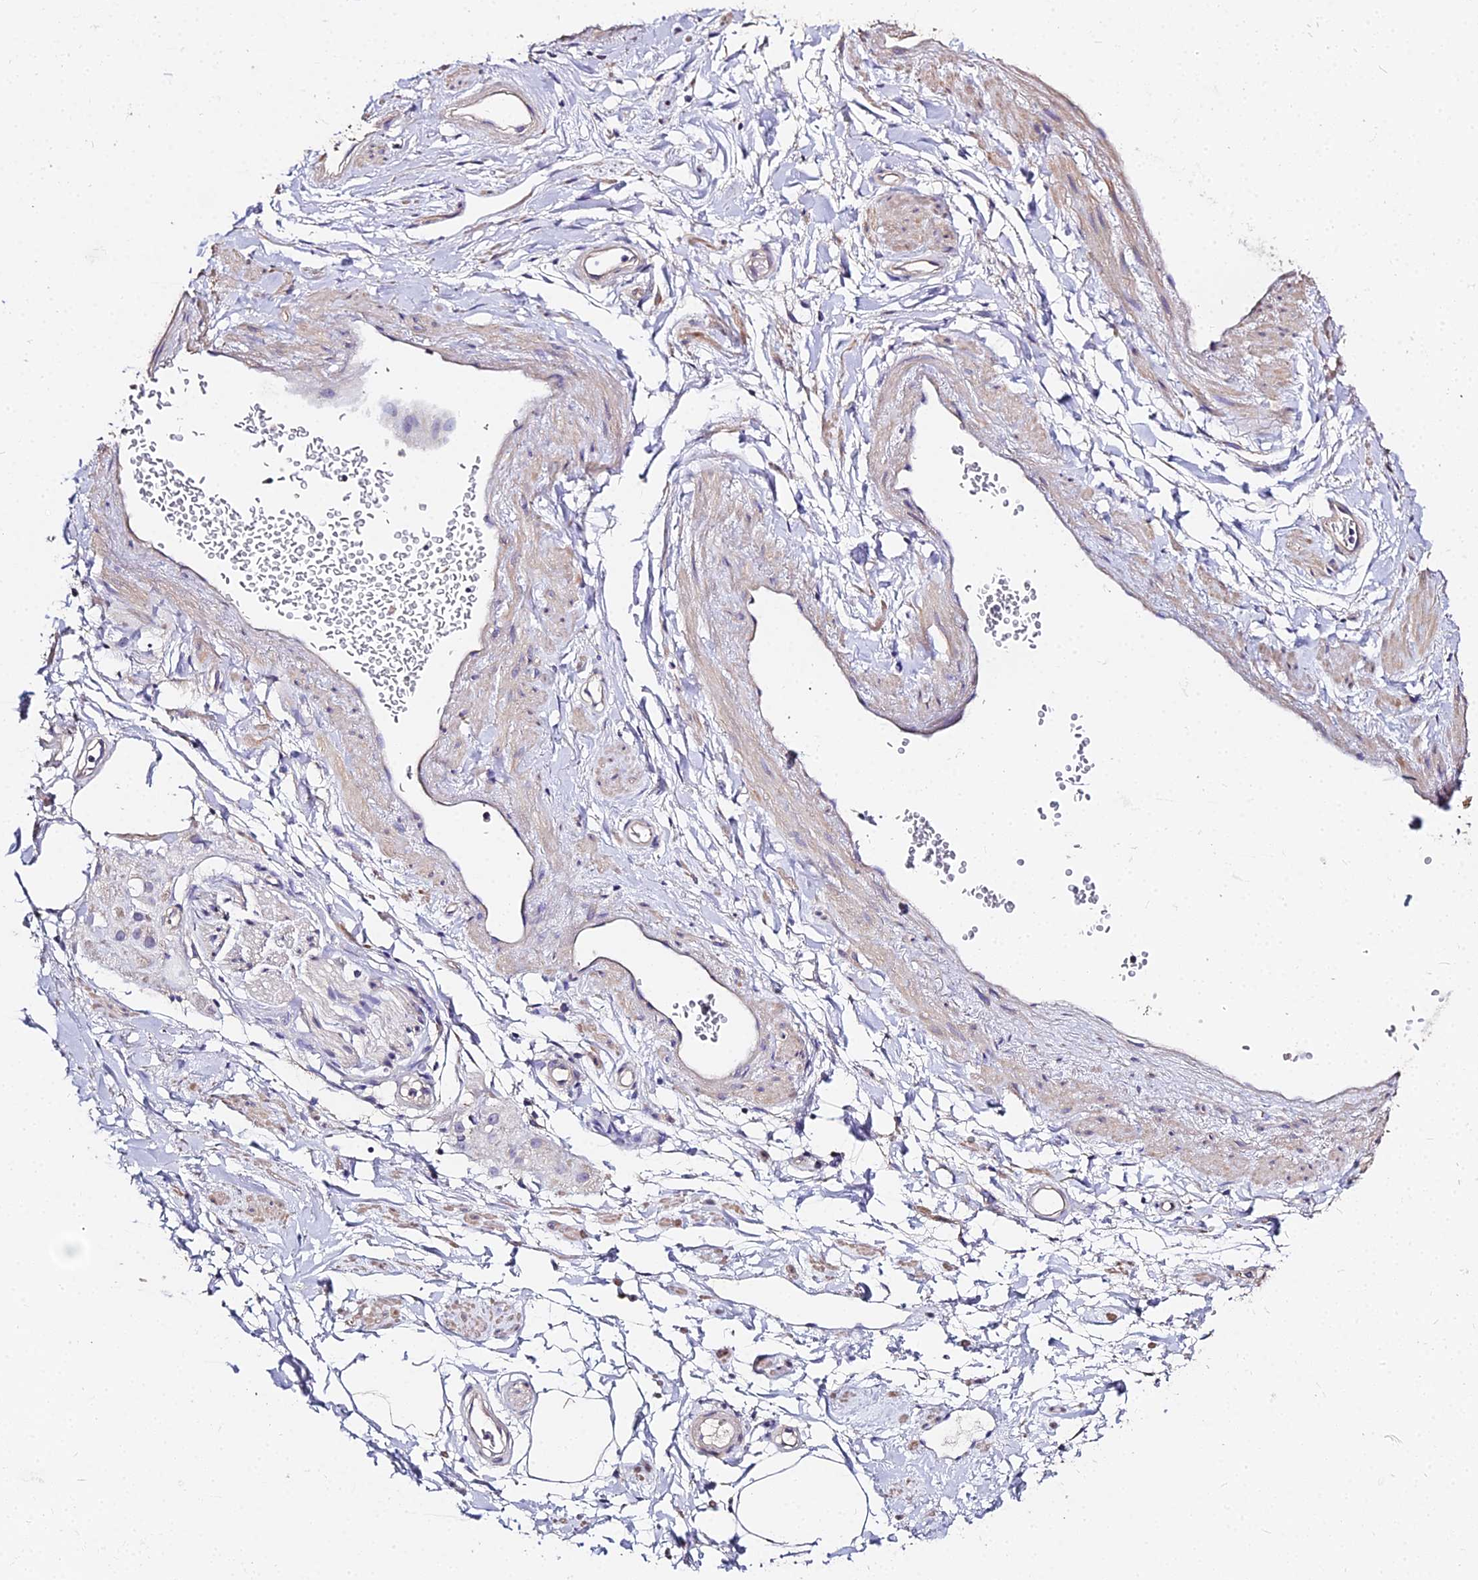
{"staining": {"intensity": "negative", "quantity": "none", "location": "none"}, "tissue": "adipose tissue", "cell_type": "Adipocytes", "image_type": "normal", "snomed": [{"axis": "morphology", "description": "Normal tissue, NOS"}, {"axis": "topography", "description": "Soft tissue"}, {"axis": "topography", "description": "Adipose tissue"}, {"axis": "topography", "description": "Vascular tissue"}, {"axis": "topography", "description": "Peripheral nerve tissue"}], "caption": "Photomicrograph shows no significant protein positivity in adipocytes of benign adipose tissue.", "gene": "GLYAT", "patient": {"sex": "male", "age": 74}}